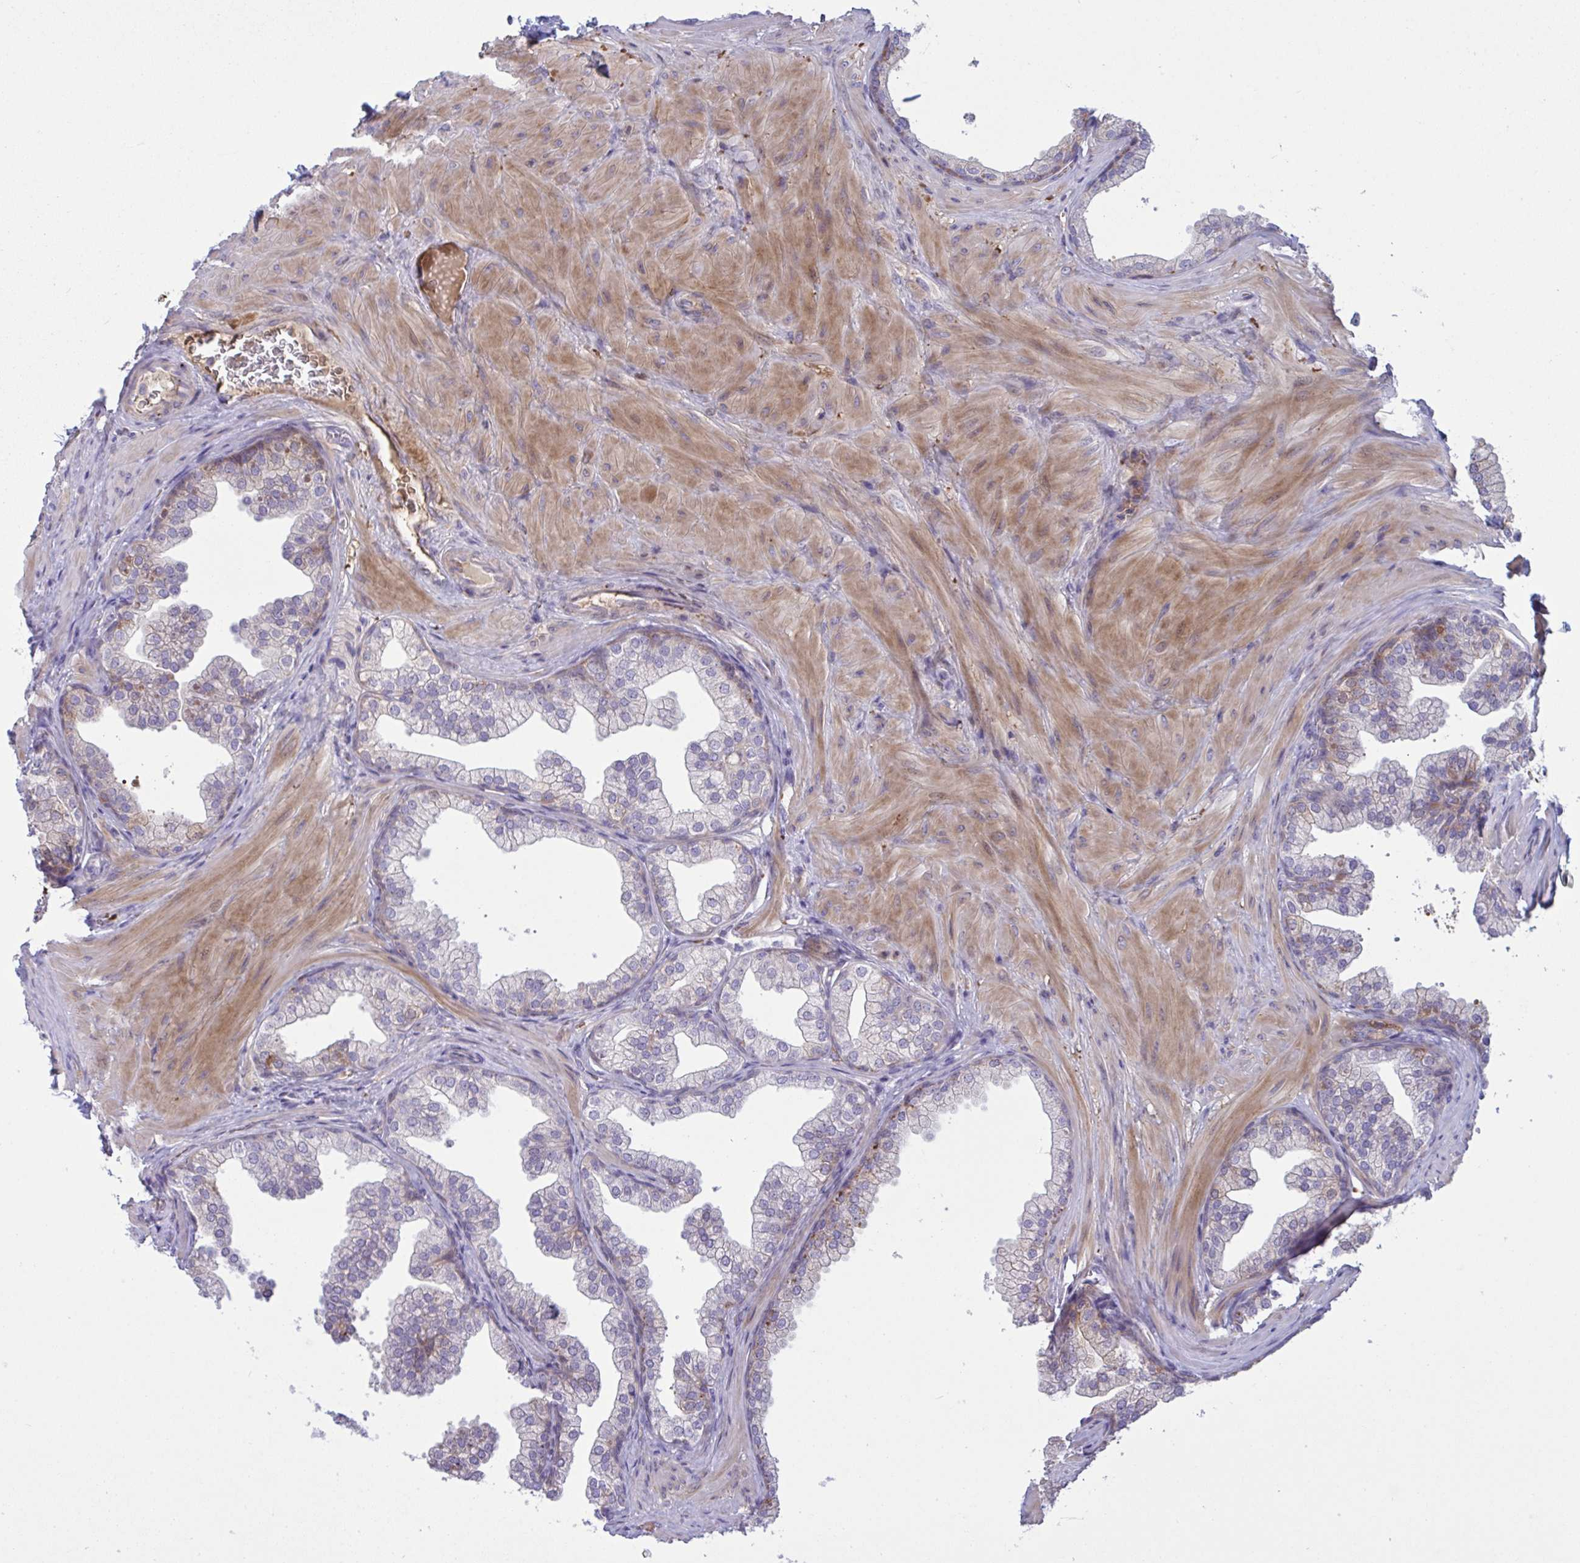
{"staining": {"intensity": "negative", "quantity": "none", "location": "none"}, "tissue": "prostate", "cell_type": "Glandular cells", "image_type": "normal", "snomed": [{"axis": "morphology", "description": "Normal tissue, NOS"}, {"axis": "topography", "description": "Prostate"}], "caption": "Immunohistochemistry micrograph of benign prostate: prostate stained with DAB (3,3'-diaminobenzidine) demonstrates no significant protein staining in glandular cells.", "gene": "VWC2", "patient": {"sex": "male", "age": 37}}